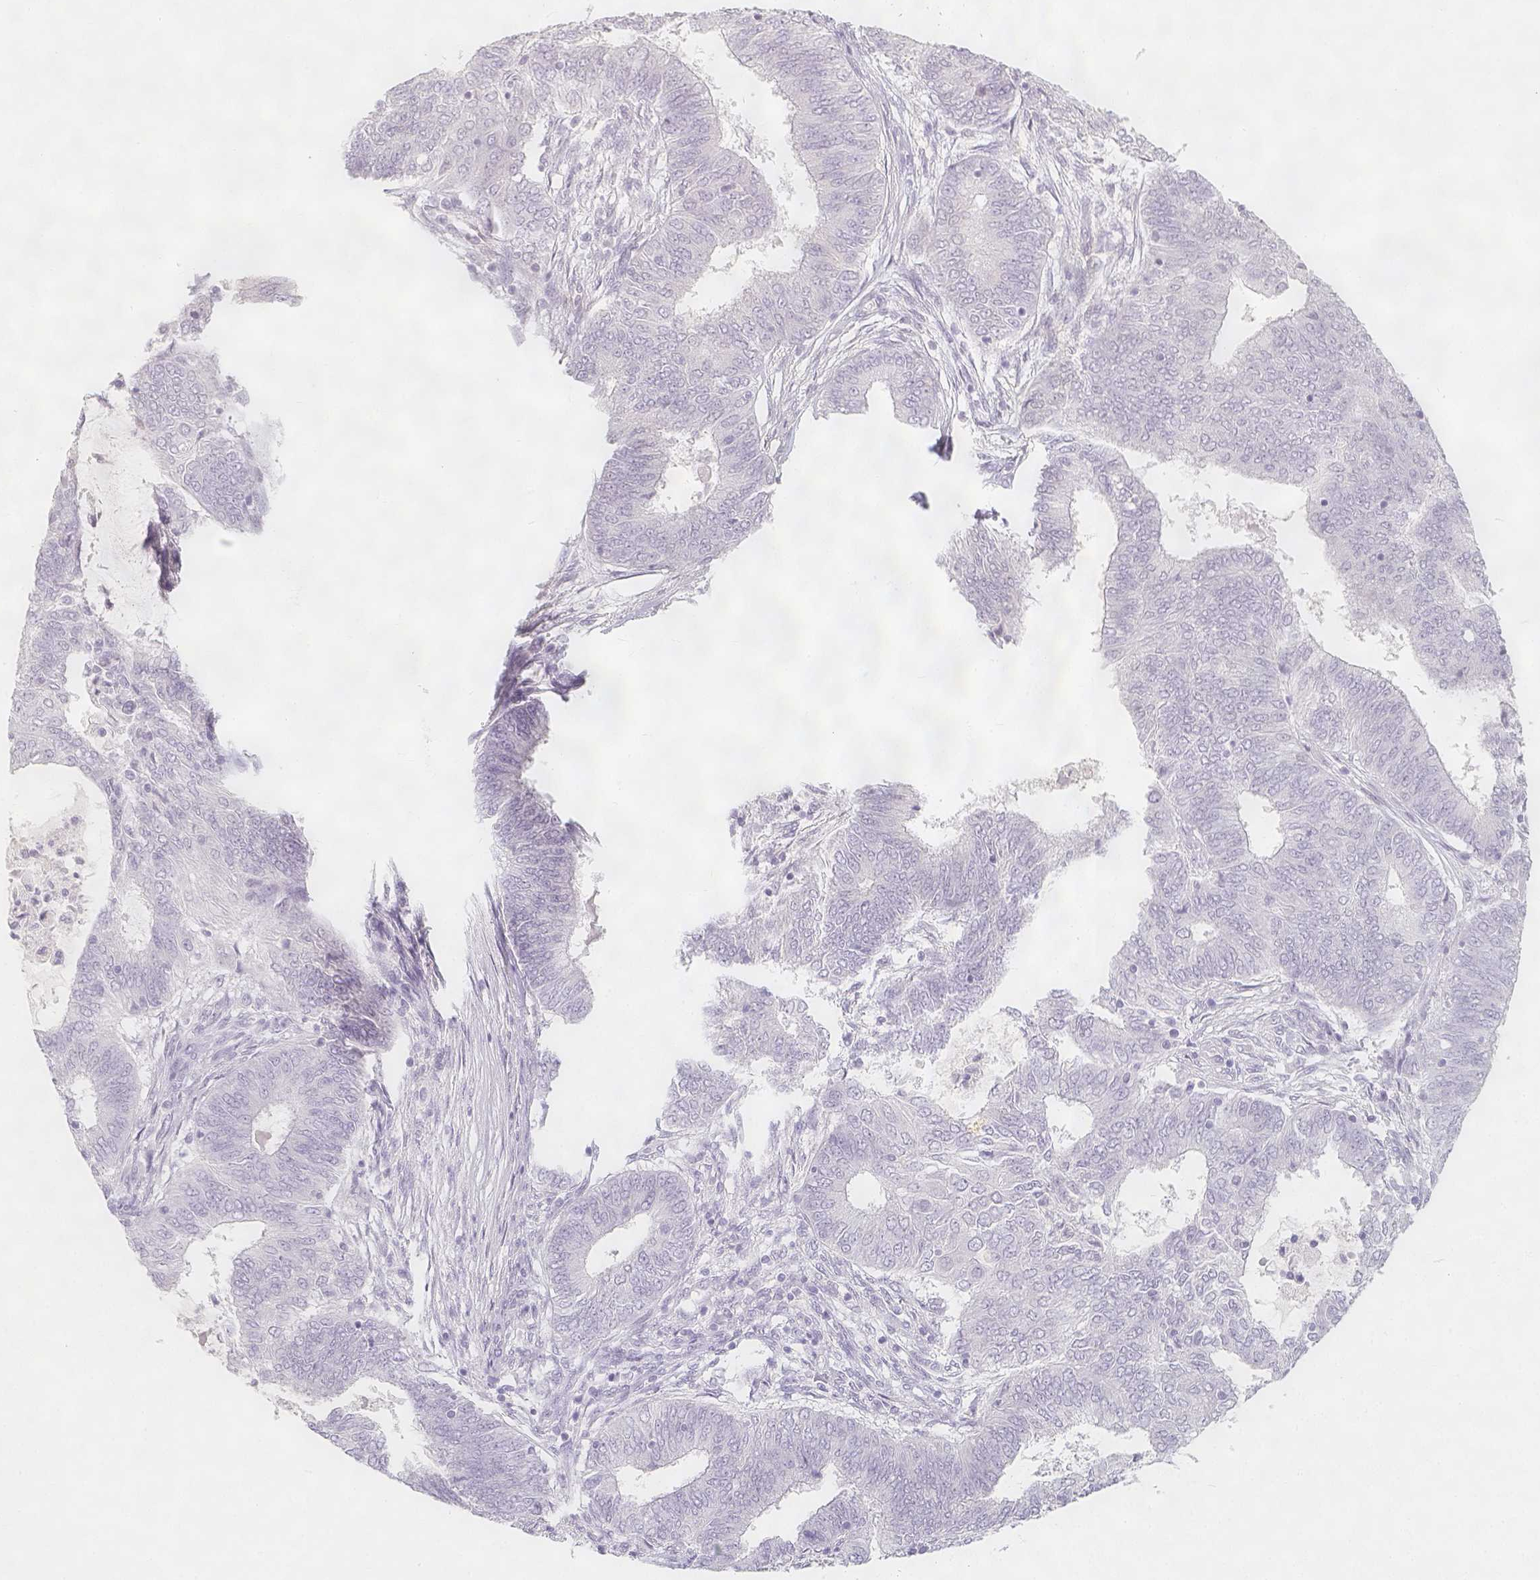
{"staining": {"intensity": "negative", "quantity": "none", "location": "none"}, "tissue": "endometrial cancer", "cell_type": "Tumor cells", "image_type": "cancer", "snomed": [{"axis": "morphology", "description": "Adenocarcinoma, NOS"}, {"axis": "topography", "description": "Endometrium"}], "caption": "A histopathology image of human endometrial cancer is negative for staining in tumor cells.", "gene": "SLC18A1", "patient": {"sex": "female", "age": 62}}